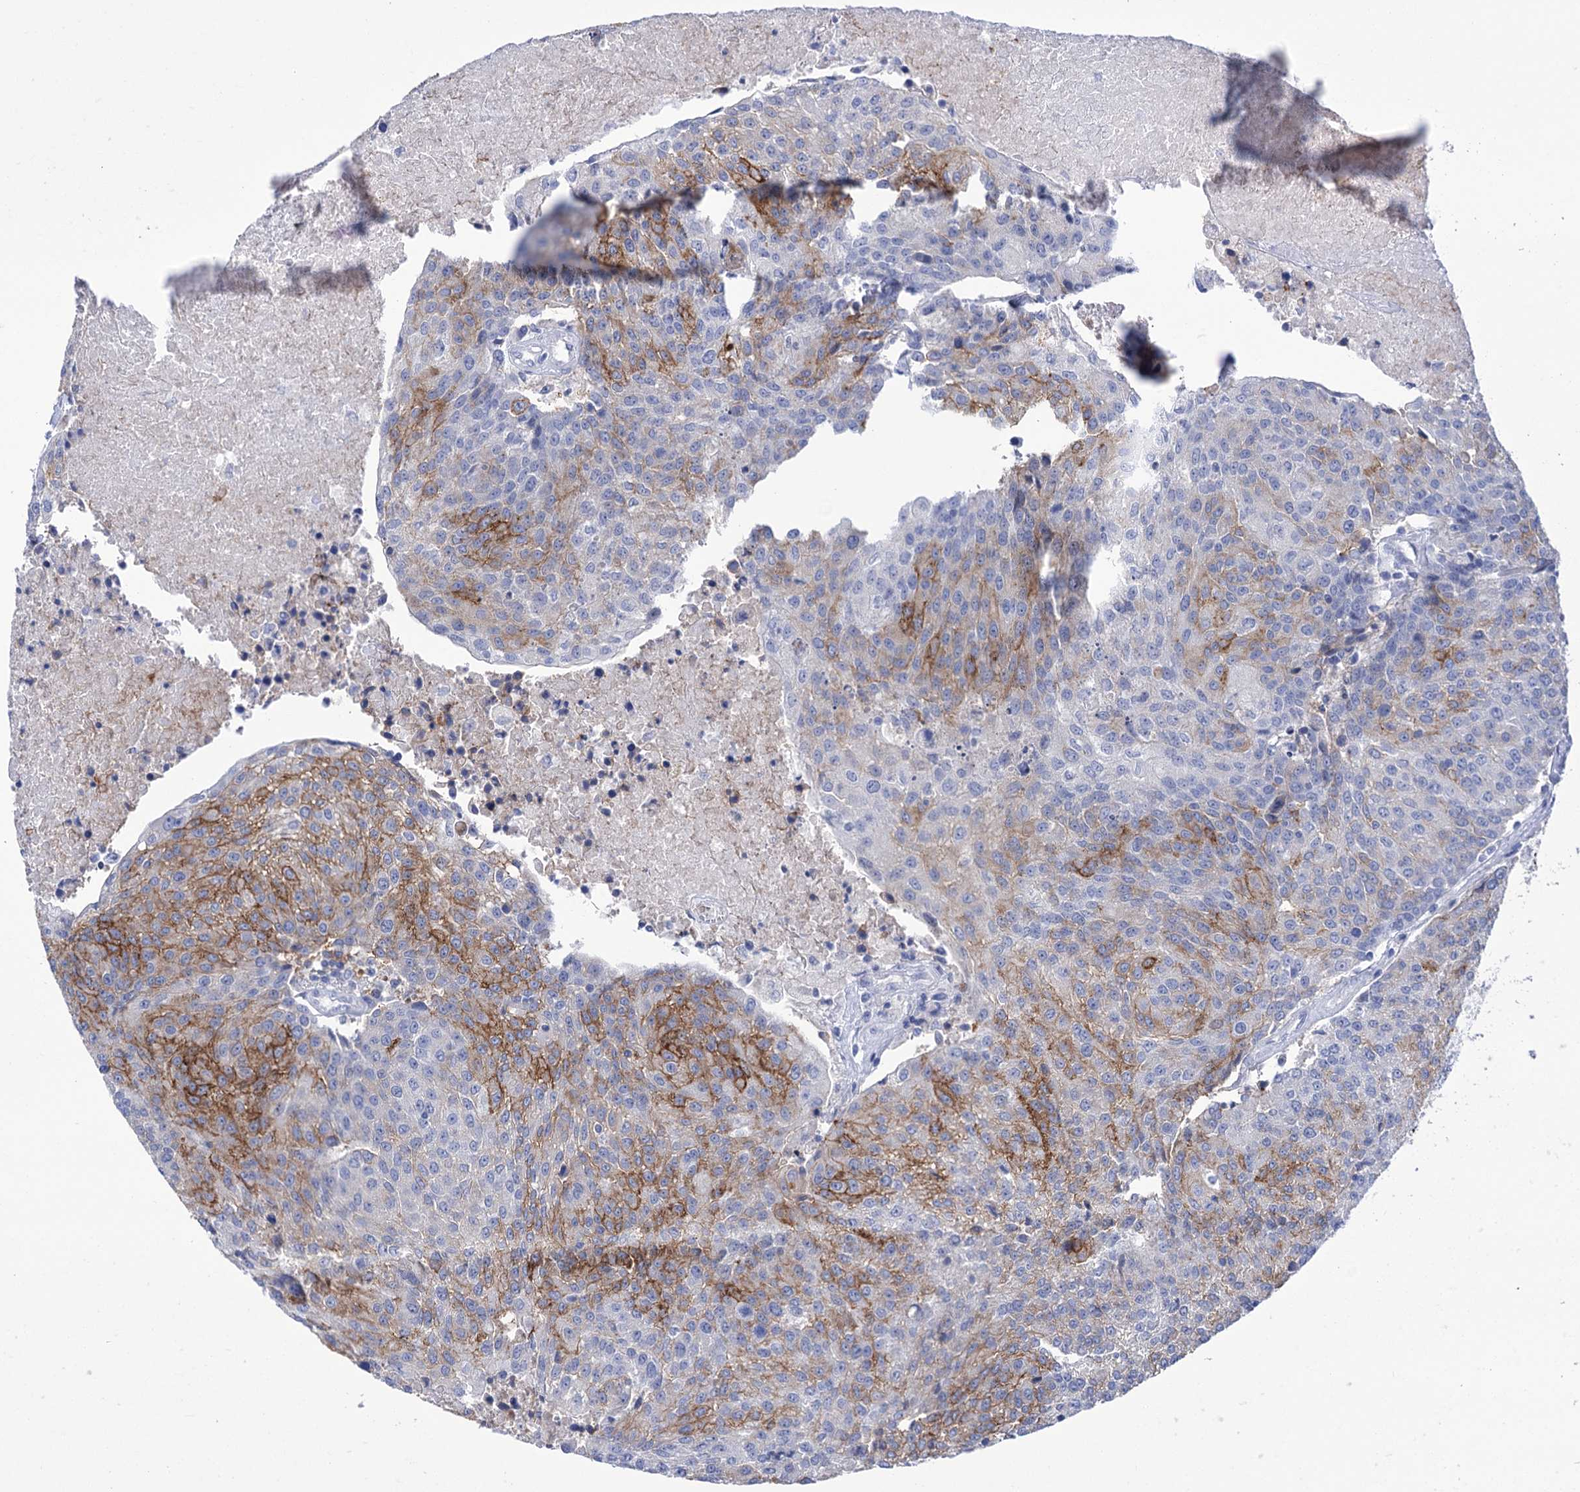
{"staining": {"intensity": "moderate", "quantity": "25%-75%", "location": "cytoplasmic/membranous"}, "tissue": "urothelial cancer", "cell_type": "Tumor cells", "image_type": "cancer", "snomed": [{"axis": "morphology", "description": "Urothelial carcinoma, High grade"}, {"axis": "topography", "description": "Urinary bladder"}], "caption": "Brown immunohistochemical staining in urothelial cancer displays moderate cytoplasmic/membranous staining in about 25%-75% of tumor cells. The protein of interest is stained brown, and the nuclei are stained in blue (DAB (3,3'-diaminobenzidine) IHC with brightfield microscopy, high magnification).", "gene": "YARS2", "patient": {"sex": "female", "age": 85}}